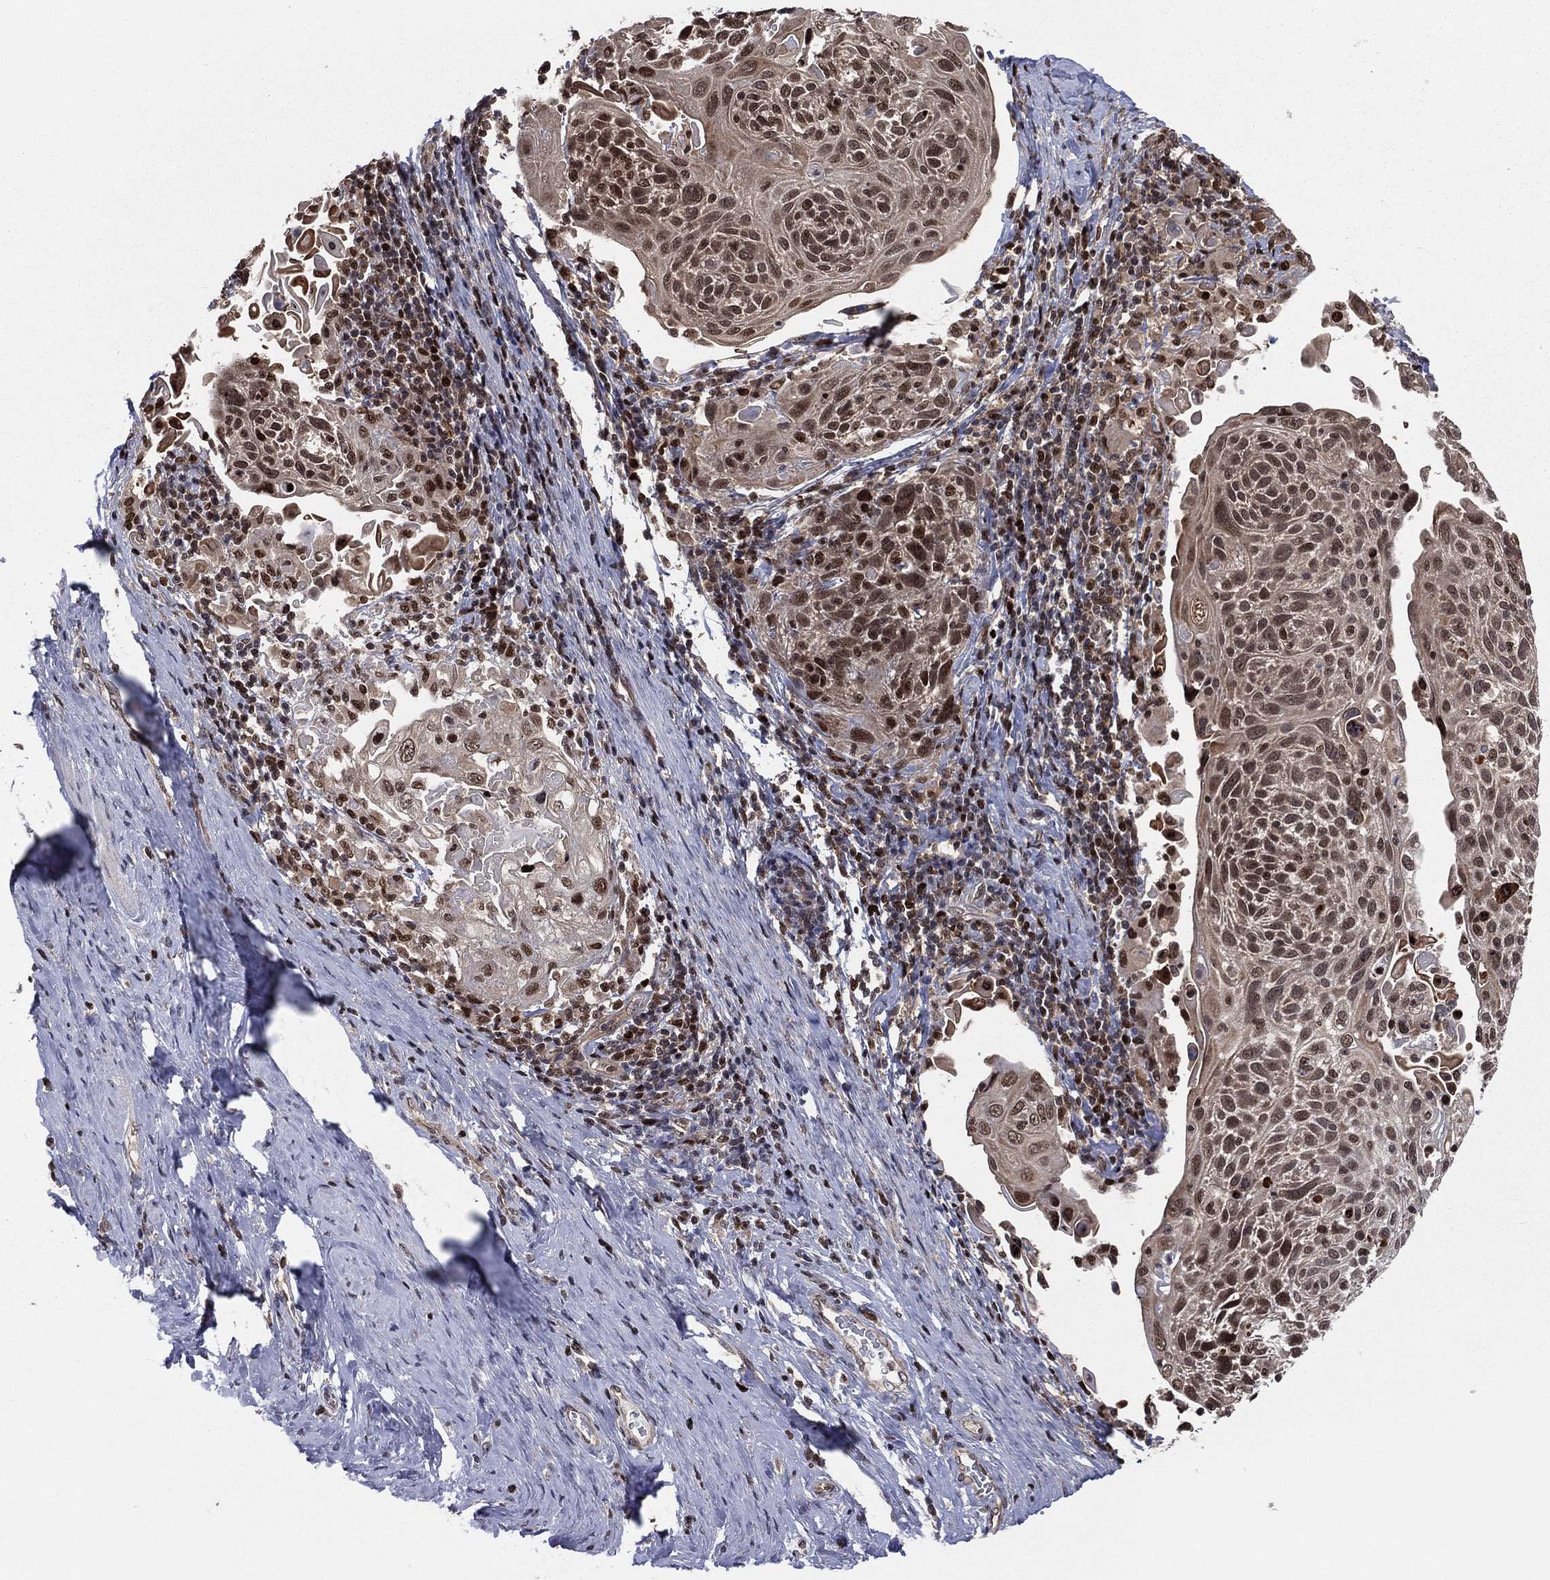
{"staining": {"intensity": "strong", "quantity": ">75%", "location": "cytoplasmic/membranous,nuclear"}, "tissue": "cervical cancer", "cell_type": "Tumor cells", "image_type": "cancer", "snomed": [{"axis": "morphology", "description": "Squamous cell carcinoma, NOS"}, {"axis": "topography", "description": "Cervix"}], "caption": "This is a micrograph of IHC staining of cervical cancer (squamous cell carcinoma), which shows strong expression in the cytoplasmic/membranous and nuclear of tumor cells.", "gene": "PSMA1", "patient": {"sex": "female", "age": 61}}